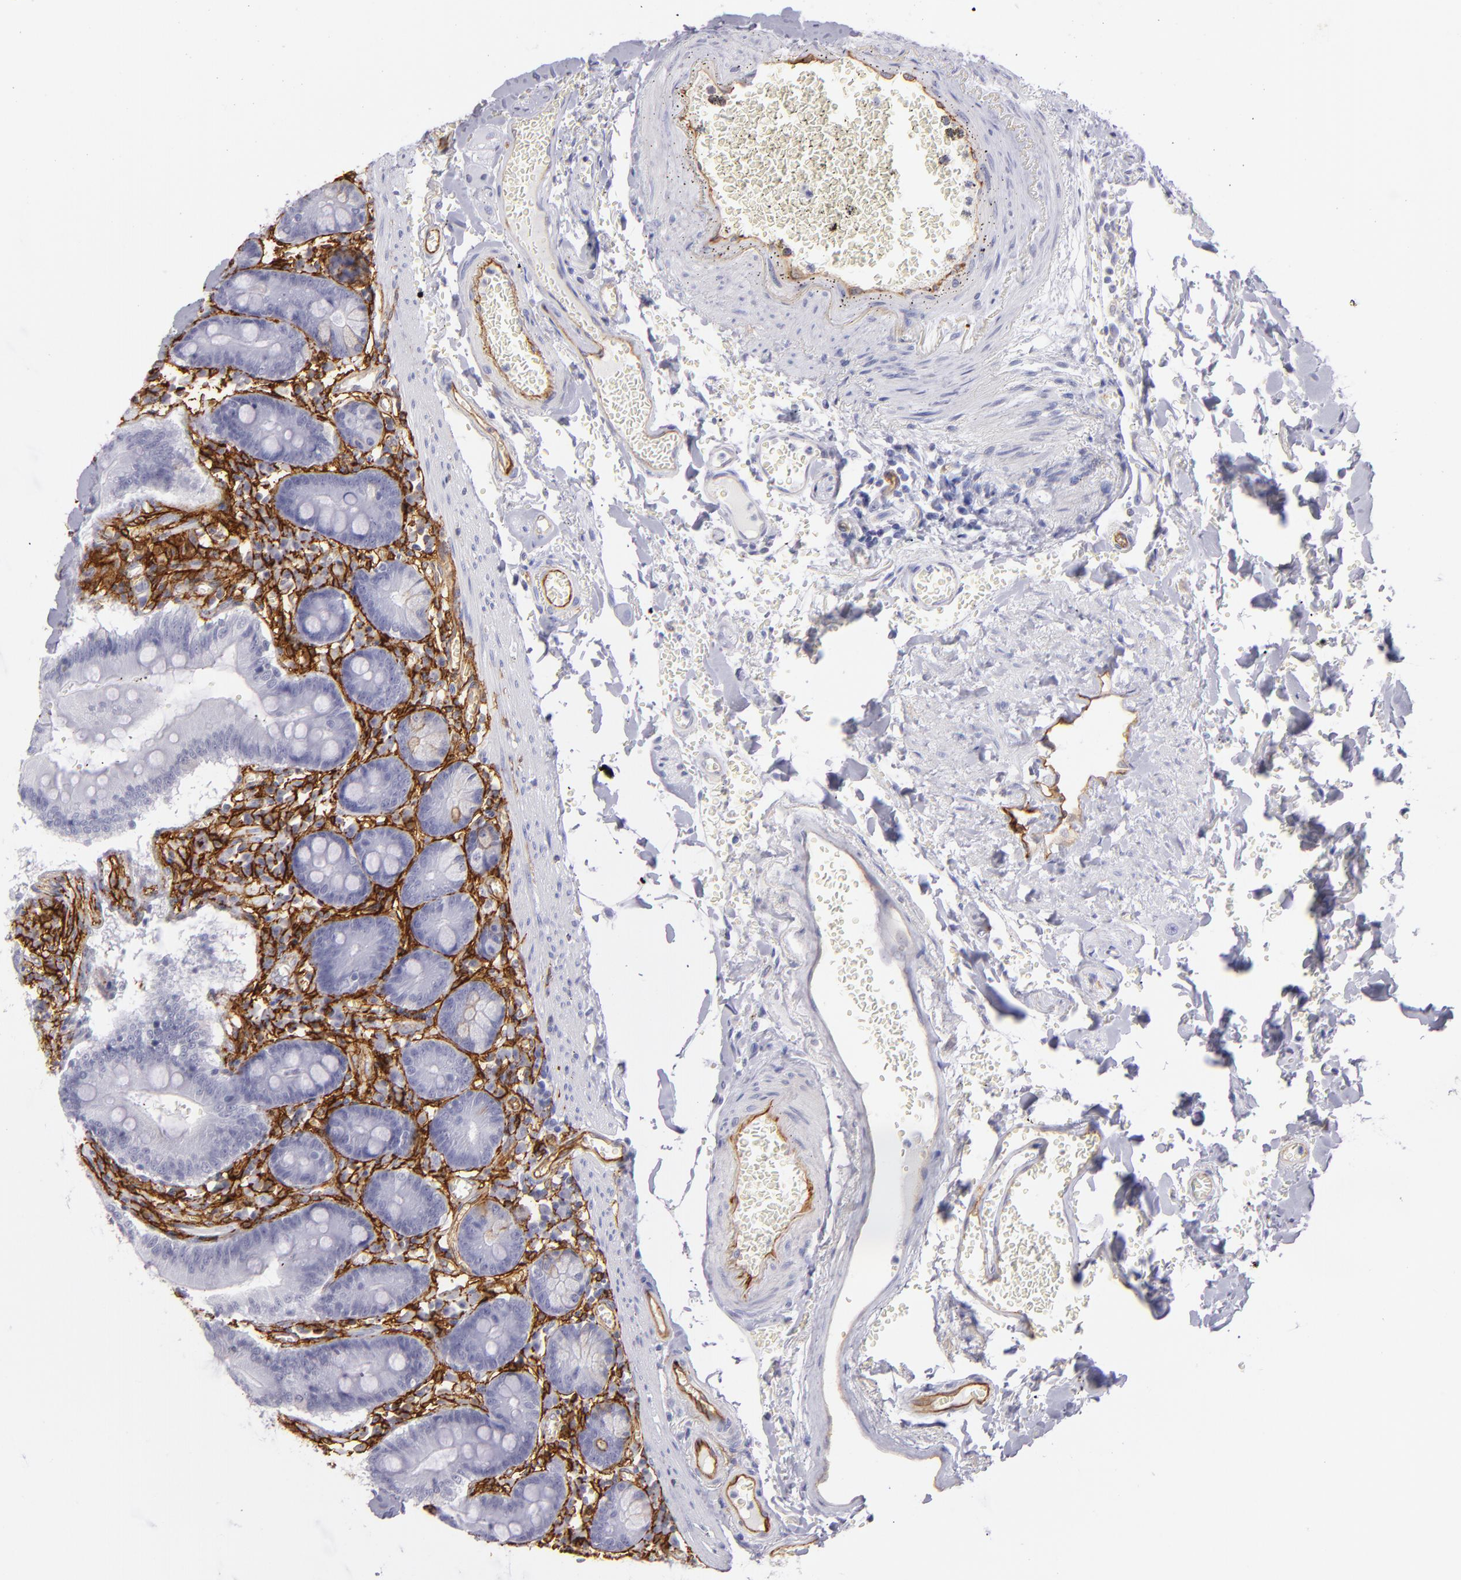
{"staining": {"intensity": "negative", "quantity": "none", "location": "none"}, "tissue": "small intestine", "cell_type": "Glandular cells", "image_type": "normal", "snomed": [{"axis": "morphology", "description": "Normal tissue, NOS"}, {"axis": "topography", "description": "Small intestine"}], "caption": "Benign small intestine was stained to show a protein in brown. There is no significant positivity in glandular cells. Brightfield microscopy of IHC stained with DAB (3,3'-diaminobenzidine) (brown) and hematoxylin (blue), captured at high magnification.", "gene": "THBD", "patient": {"sex": "male", "age": 71}}